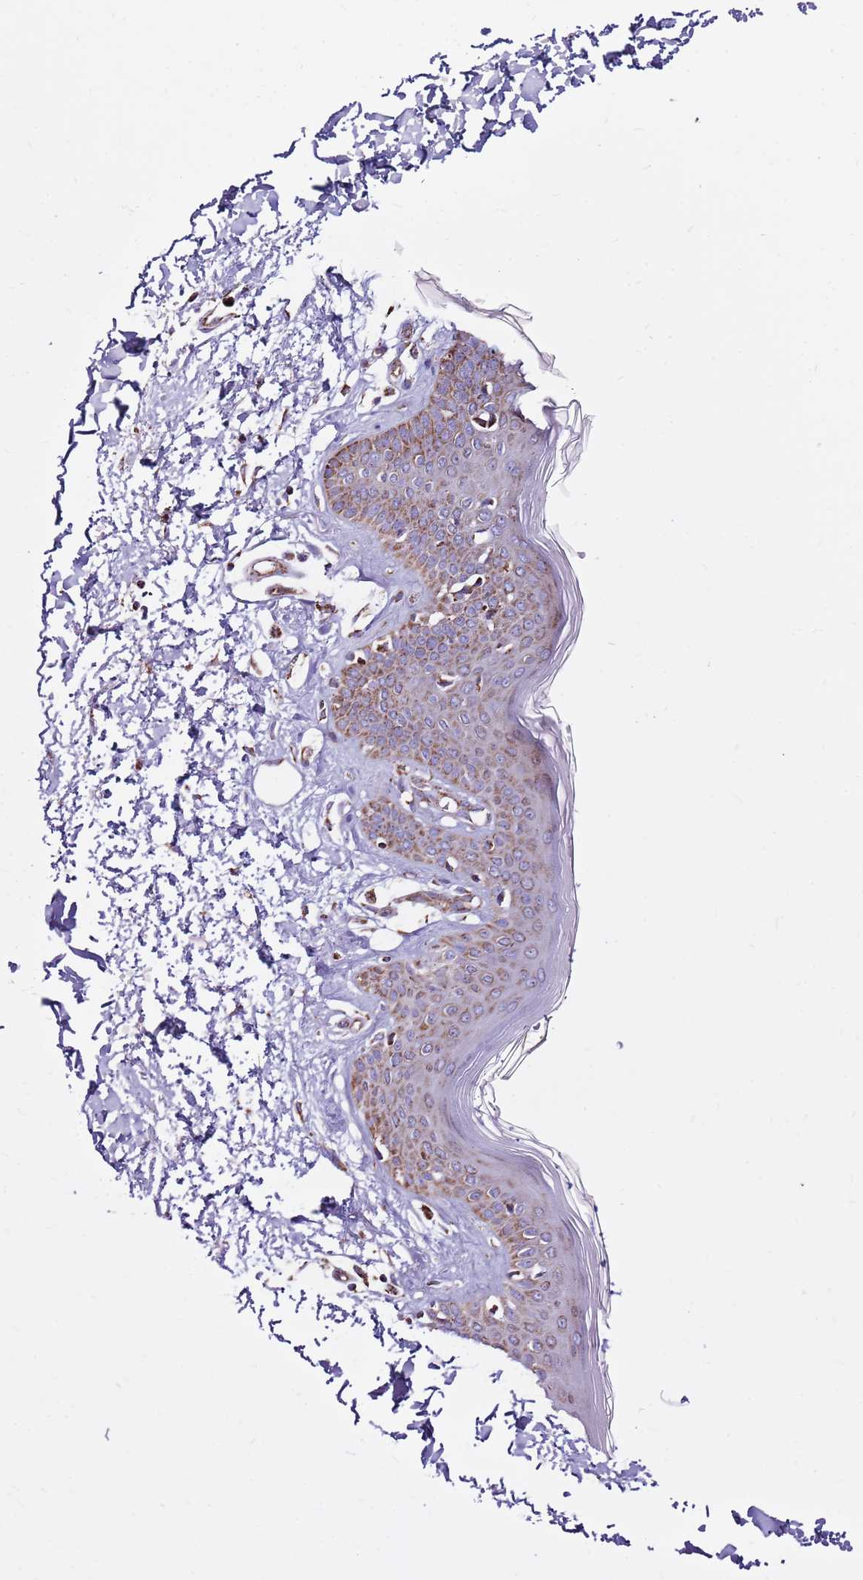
{"staining": {"intensity": "moderate", "quantity": "<25%", "location": "cytoplasmic/membranous"}, "tissue": "skin", "cell_type": "Fibroblasts", "image_type": "normal", "snomed": [{"axis": "morphology", "description": "Normal tissue, NOS"}, {"axis": "topography", "description": "Skin"}], "caption": "Brown immunohistochemical staining in unremarkable human skin exhibits moderate cytoplasmic/membranous expression in about <25% of fibroblasts. The staining was performed using DAB, with brown indicating positive protein expression. Nuclei are stained blue with hematoxylin.", "gene": "HECTD4", "patient": {"sex": "female", "age": 64}}